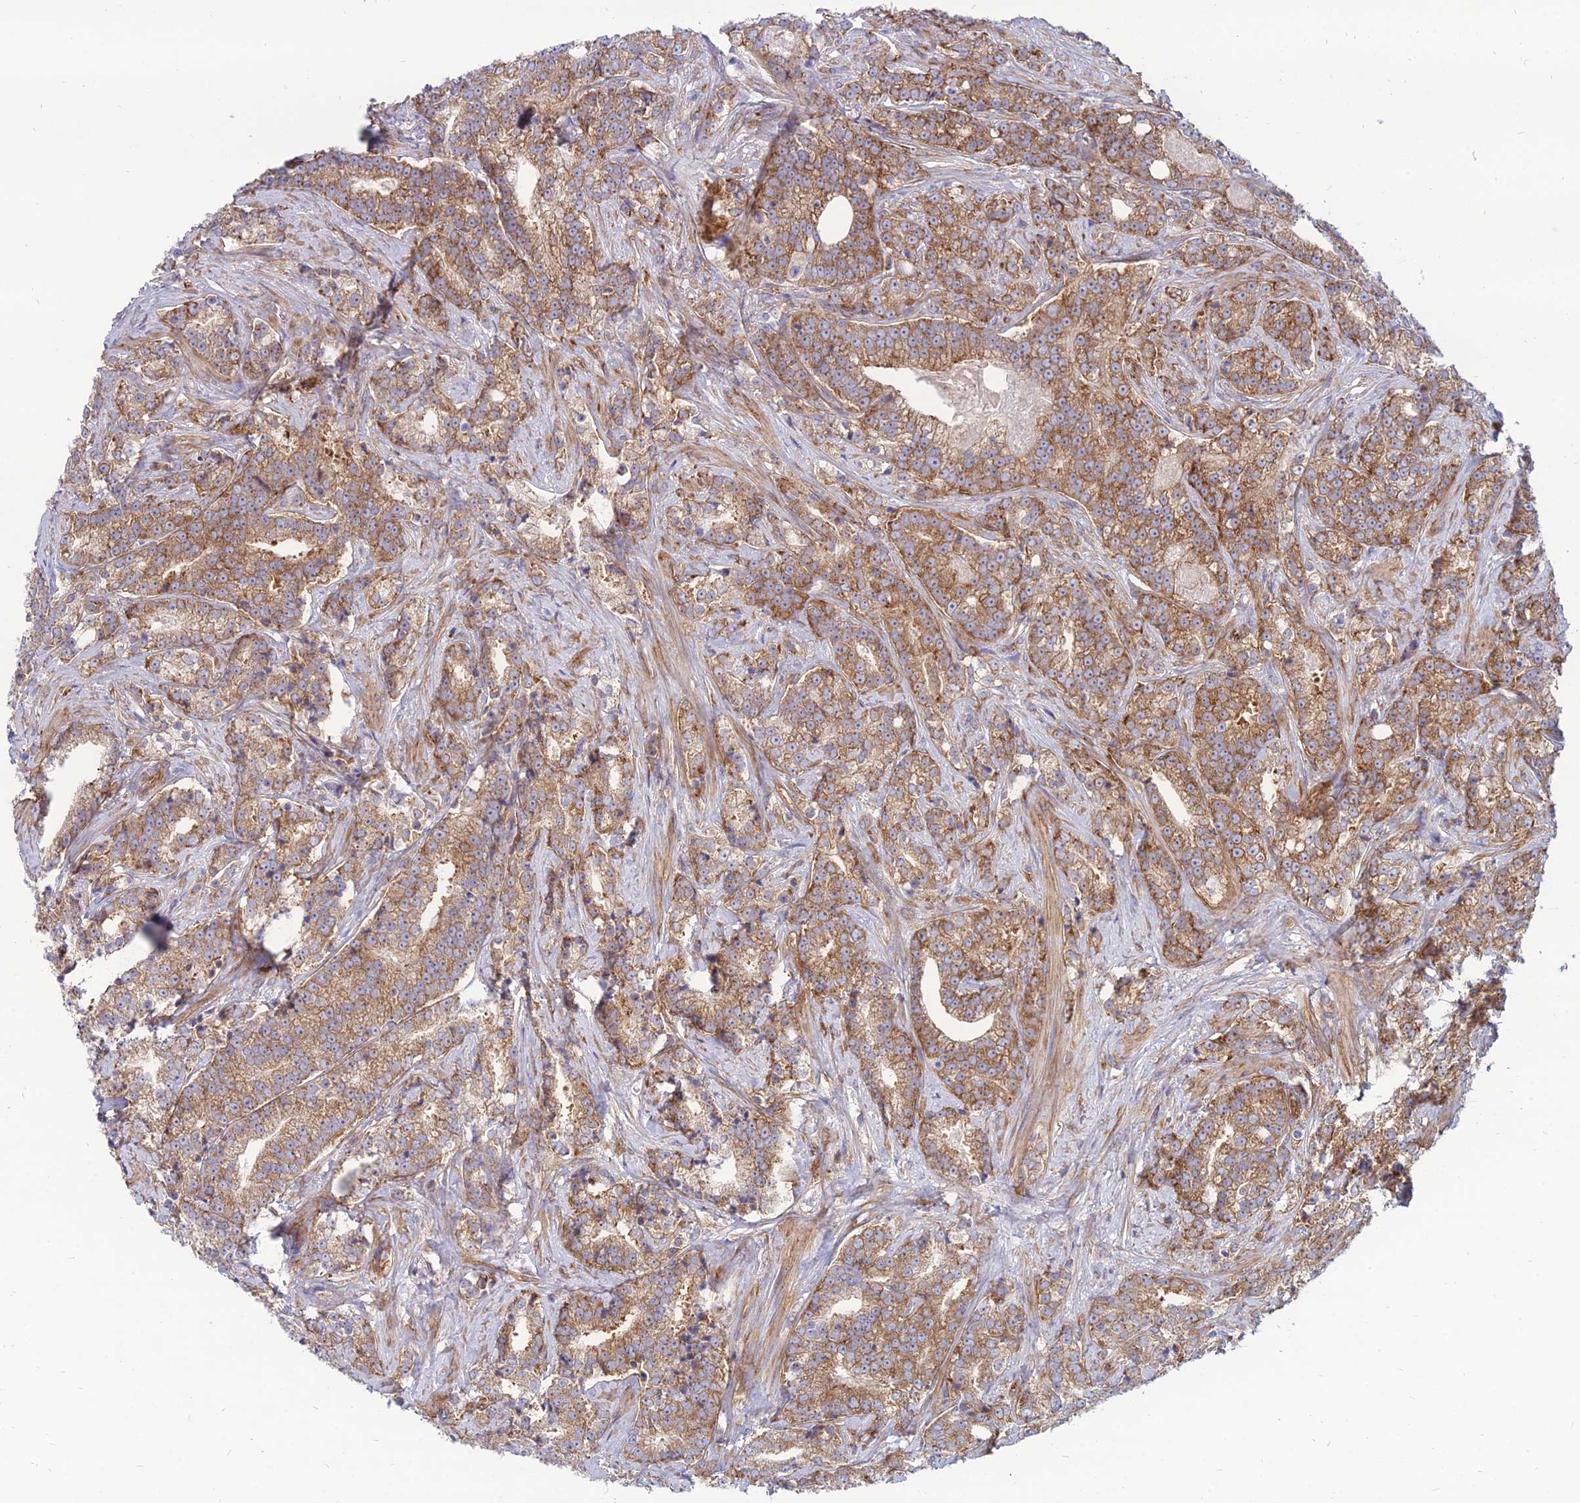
{"staining": {"intensity": "moderate", "quantity": ">75%", "location": "cytoplasmic/membranous"}, "tissue": "prostate cancer", "cell_type": "Tumor cells", "image_type": "cancer", "snomed": [{"axis": "morphology", "description": "Adenocarcinoma, High grade"}, {"axis": "topography", "description": "Prostate"}], "caption": "An IHC image of tumor tissue is shown. Protein staining in brown labels moderate cytoplasmic/membranous positivity in prostate adenocarcinoma (high-grade) within tumor cells. Nuclei are stained in blue.", "gene": "TXLNA", "patient": {"sex": "male", "age": 67}}